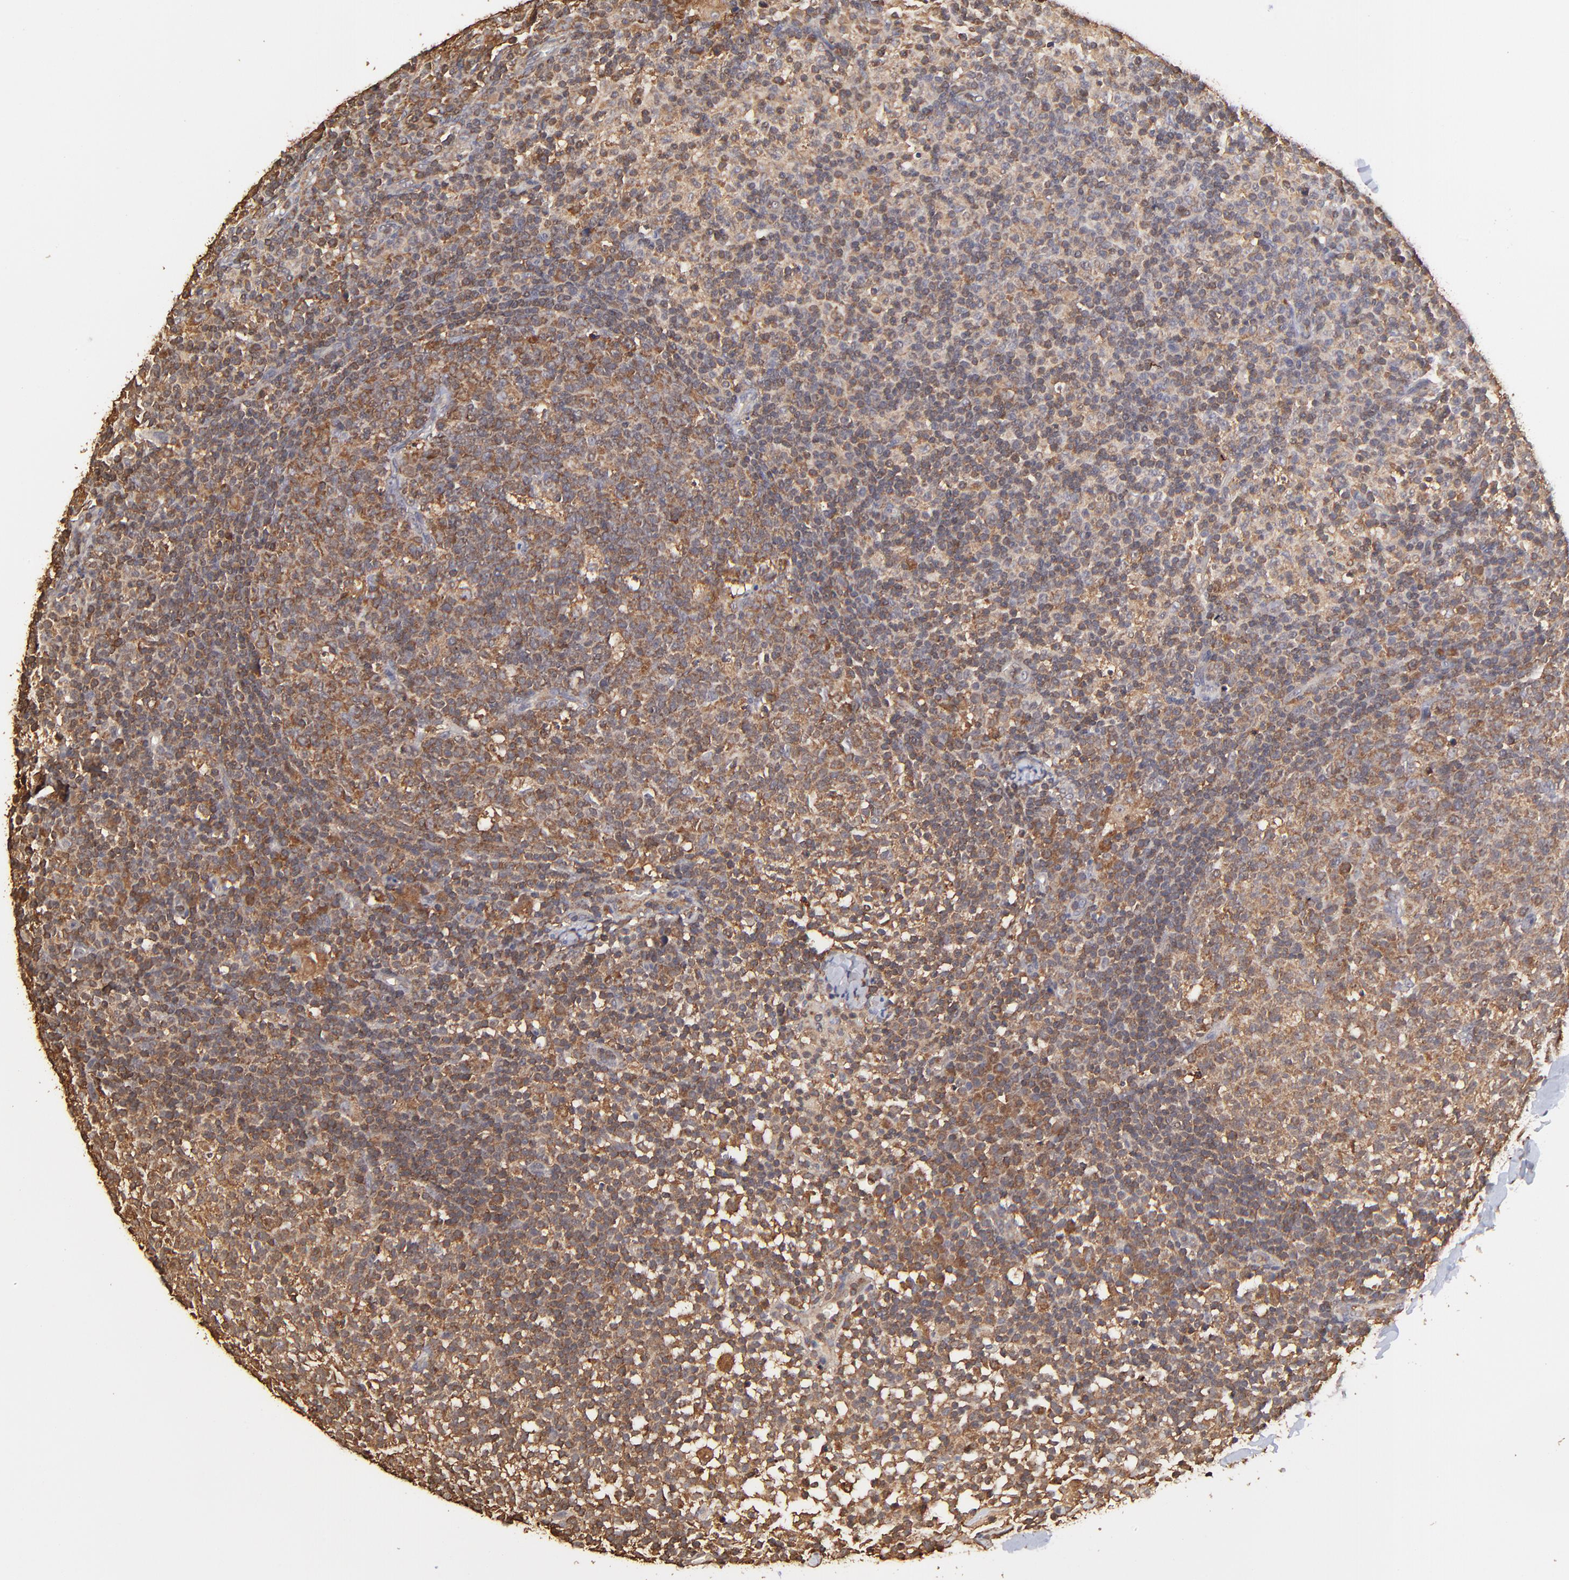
{"staining": {"intensity": "moderate", "quantity": ">75%", "location": "cytoplasmic/membranous"}, "tissue": "lymph node", "cell_type": "Germinal center cells", "image_type": "normal", "snomed": [{"axis": "morphology", "description": "Normal tissue, NOS"}, {"axis": "morphology", "description": "Inflammation, NOS"}, {"axis": "topography", "description": "Lymph node"}], "caption": "Human lymph node stained for a protein (brown) demonstrates moderate cytoplasmic/membranous positive staining in approximately >75% of germinal center cells.", "gene": "STON2", "patient": {"sex": "male", "age": 55}}